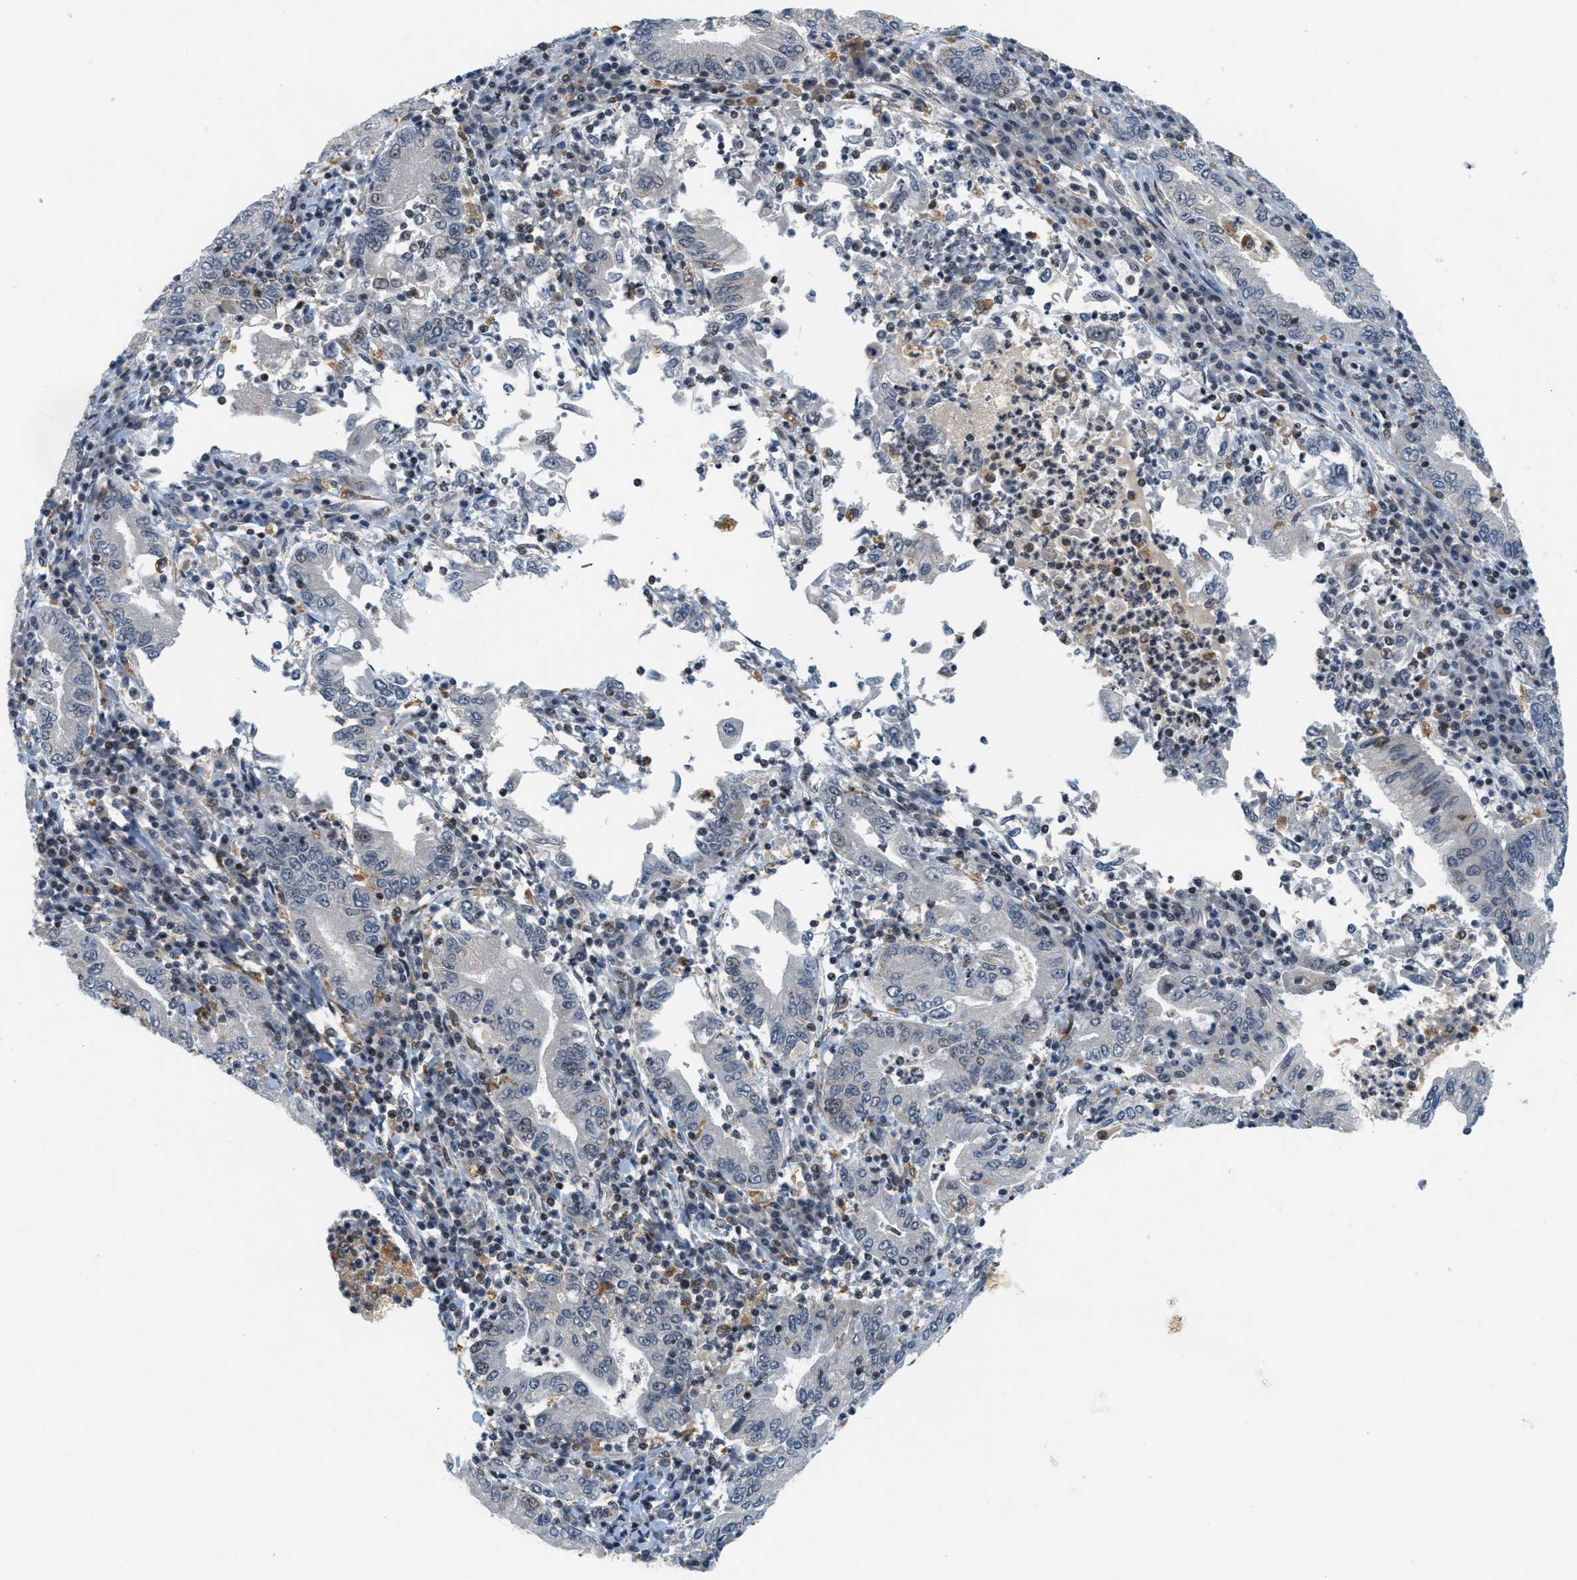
{"staining": {"intensity": "negative", "quantity": "none", "location": "none"}, "tissue": "stomach cancer", "cell_type": "Tumor cells", "image_type": "cancer", "snomed": [{"axis": "morphology", "description": "Normal tissue, NOS"}, {"axis": "morphology", "description": "Adenocarcinoma, NOS"}, {"axis": "topography", "description": "Esophagus"}, {"axis": "topography", "description": "Stomach, upper"}, {"axis": "topography", "description": "Peripheral nerve tissue"}], "caption": "This is an immunohistochemistry image of stomach cancer. There is no positivity in tumor cells.", "gene": "ING1", "patient": {"sex": "male", "age": 62}}